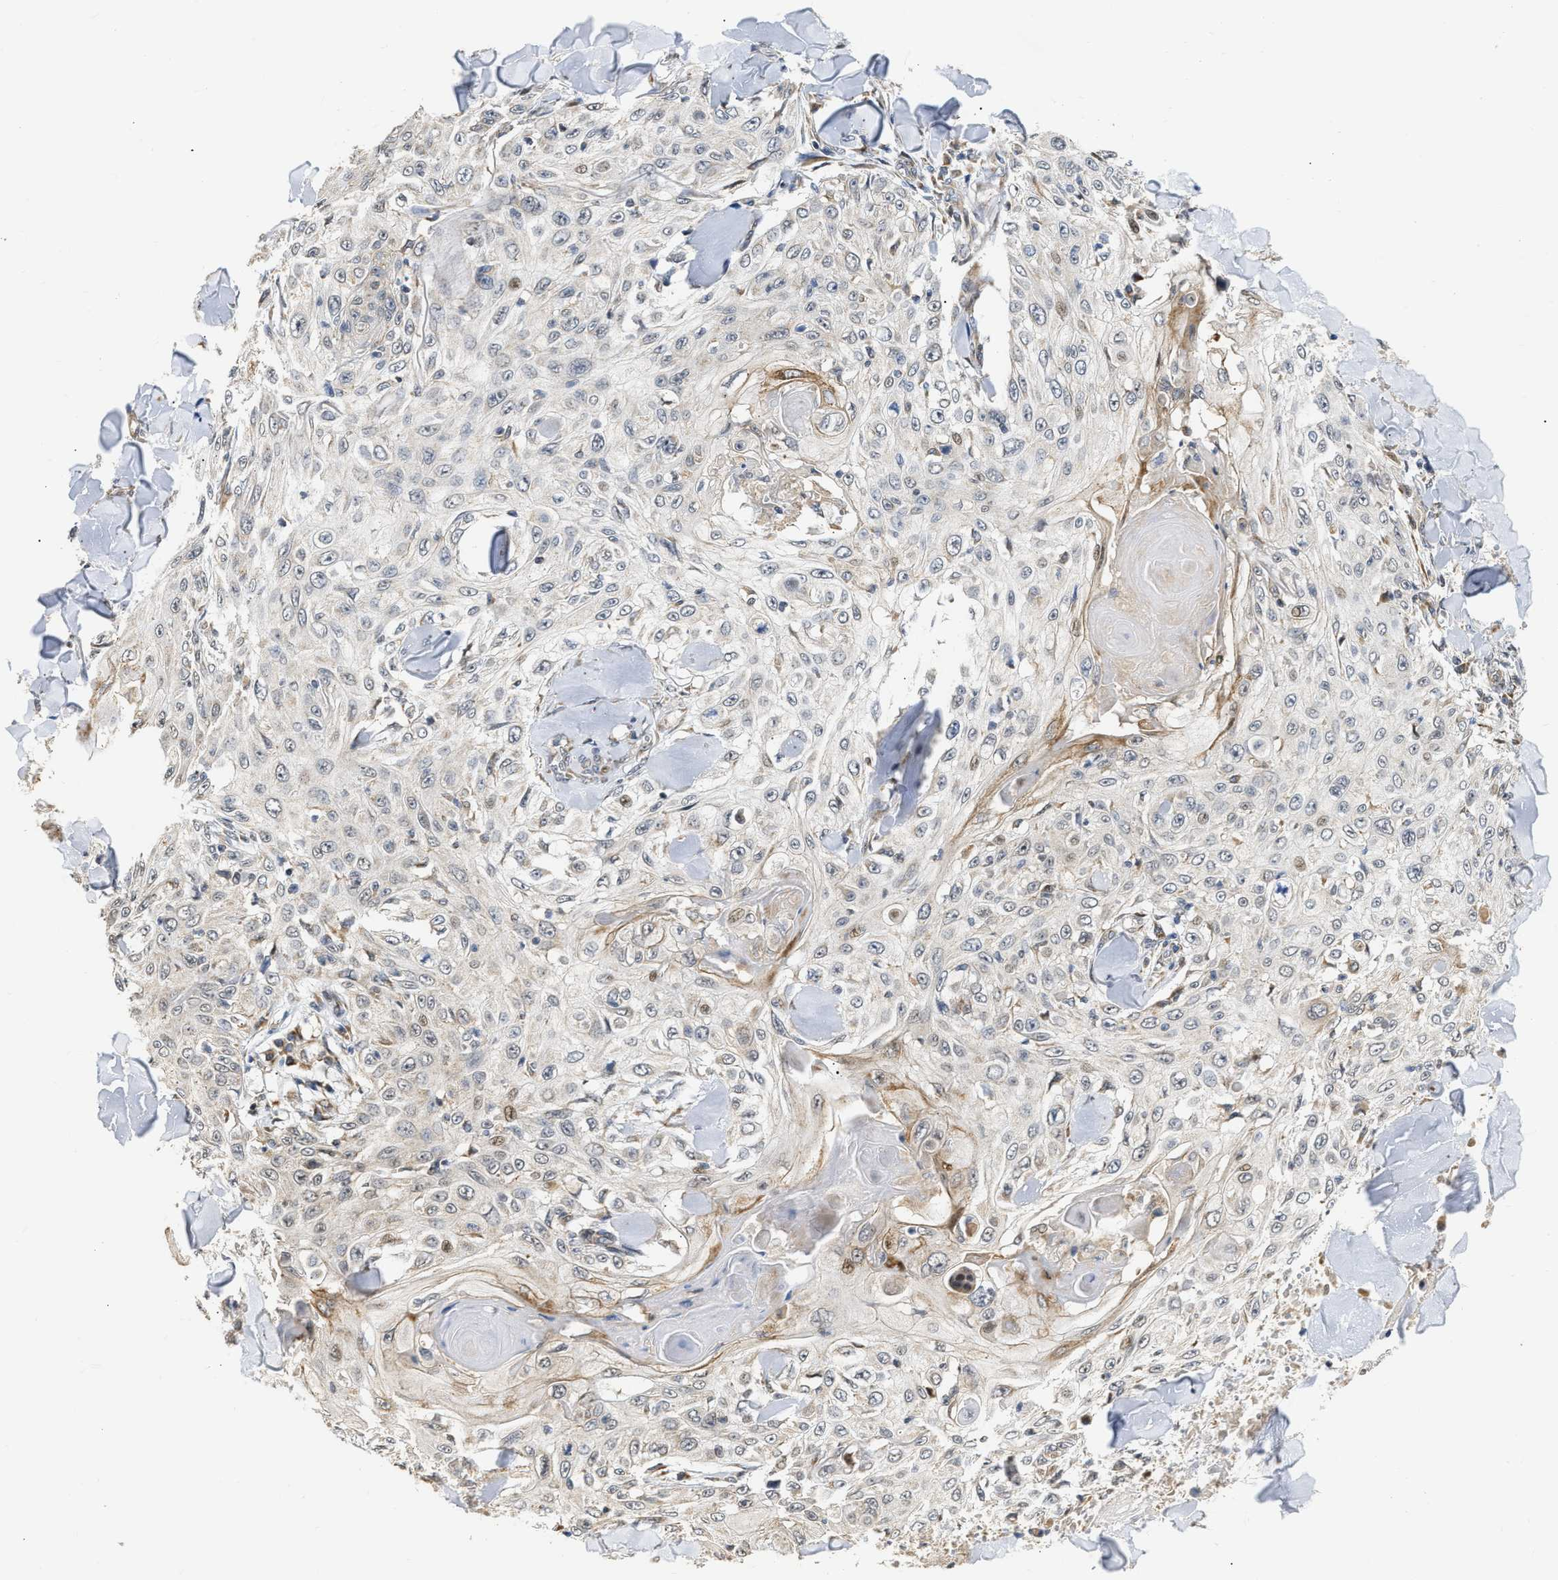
{"staining": {"intensity": "negative", "quantity": "none", "location": "none"}, "tissue": "skin cancer", "cell_type": "Tumor cells", "image_type": "cancer", "snomed": [{"axis": "morphology", "description": "Squamous cell carcinoma, NOS"}, {"axis": "topography", "description": "Skin"}], "caption": "A high-resolution image shows immunohistochemistry (IHC) staining of skin cancer (squamous cell carcinoma), which exhibits no significant positivity in tumor cells. Brightfield microscopy of immunohistochemistry (IHC) stained with DAB (3,3'-diaminobenzidine) (brown) and hematoxylin (blue), captured at high magnification.", "gene": "DEPTOR", "patient": {"sex": "male", "age": 86}}